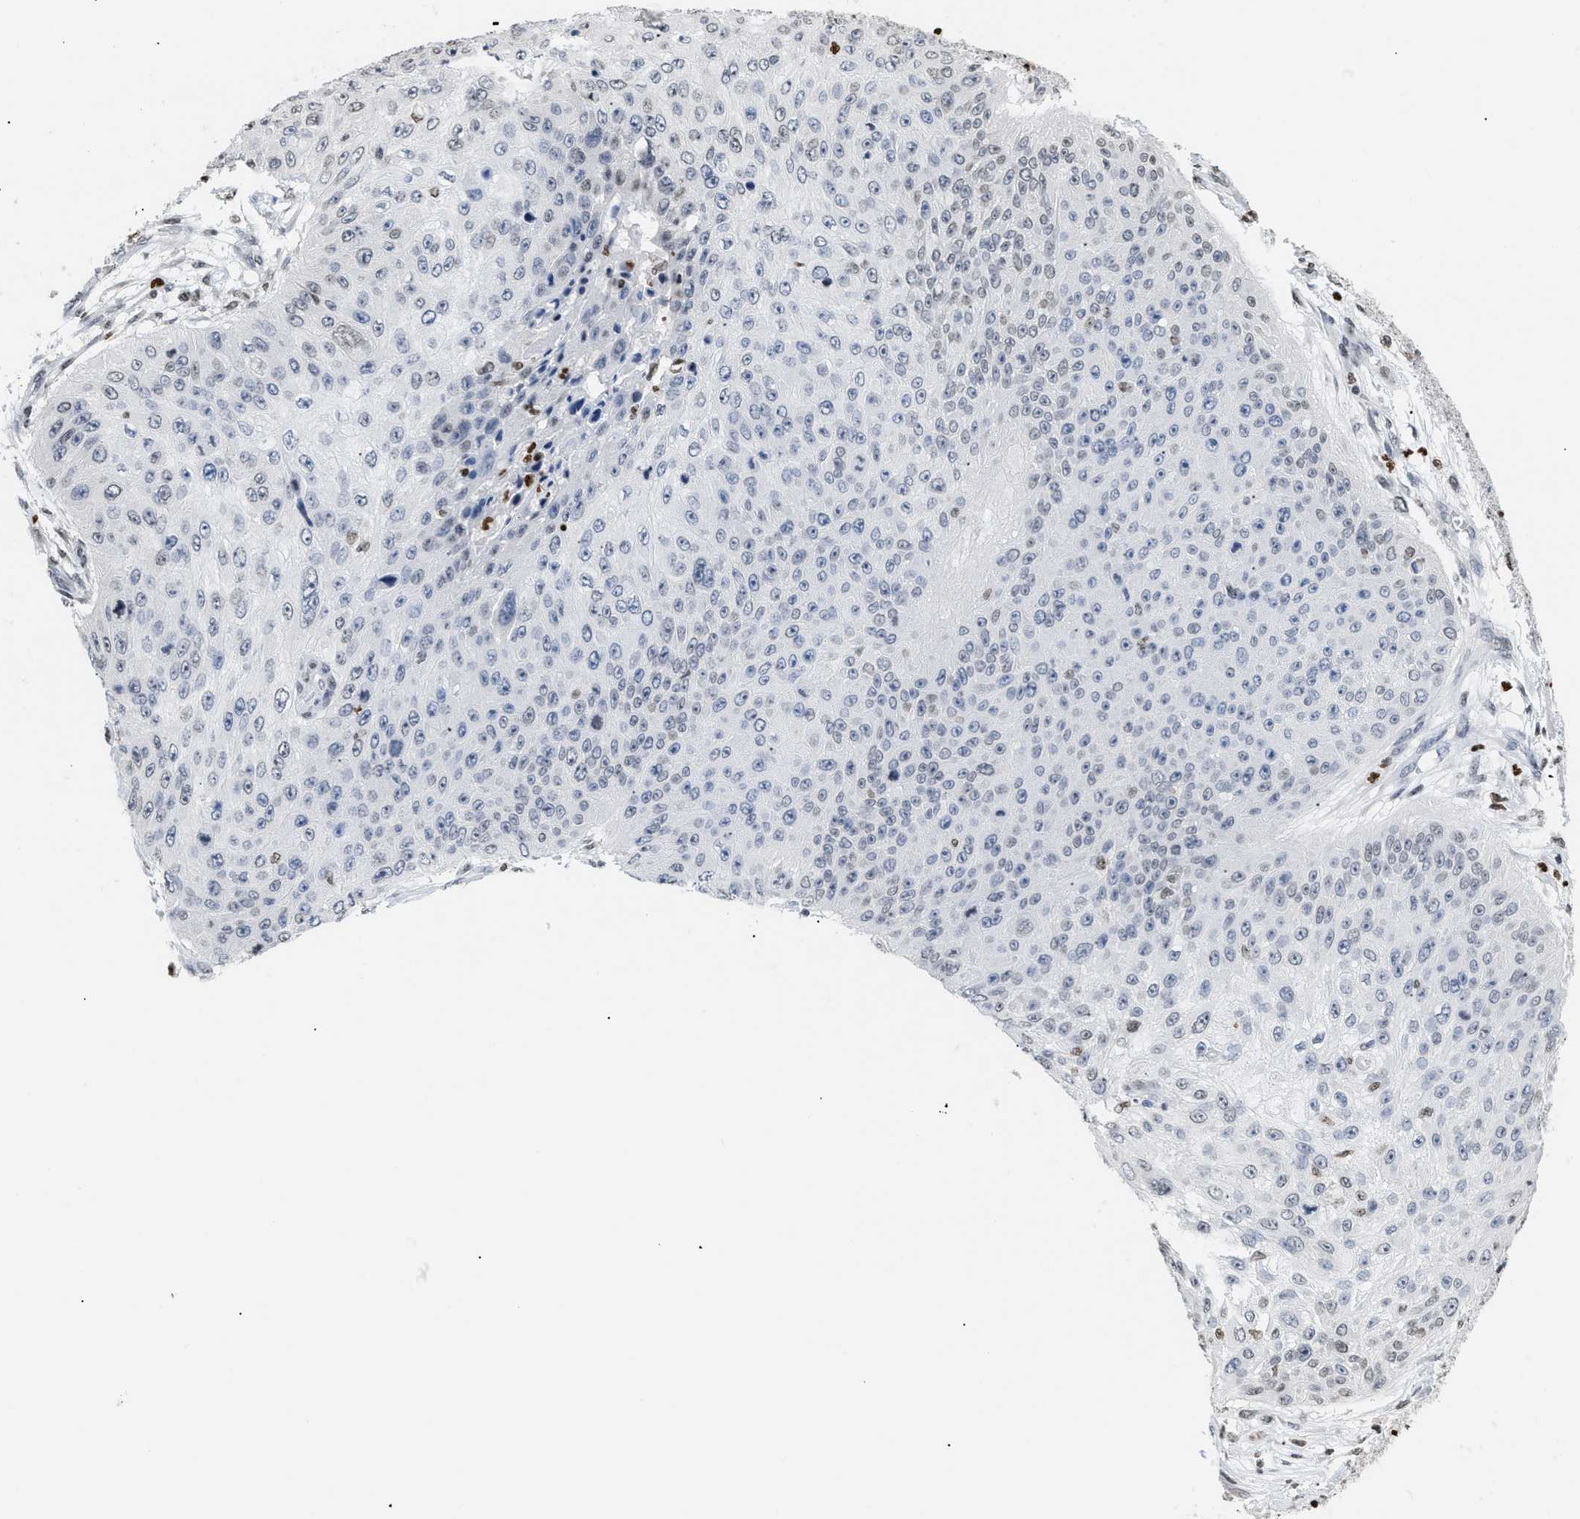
{"staining": {"intensity": "weak", "quantity": "<25%", "location": "nuclear"}, "tissue": "skin cancer", "cell_type": "Tumor cells", "image_type": "cancer", "snomed": [{"axis": "morphology", "description": "Squamous cell carcinoma, NOS"}, {"axis": "topography", "description": "Skin"}], "caption": "This is an immunohistochemistry (IHC) photomicrograph of human skin squamous cell carcinoma. There is no staining in tumor cells.", "gene": "HMGN2", "patient": {"sex": "female", "age": 80}}